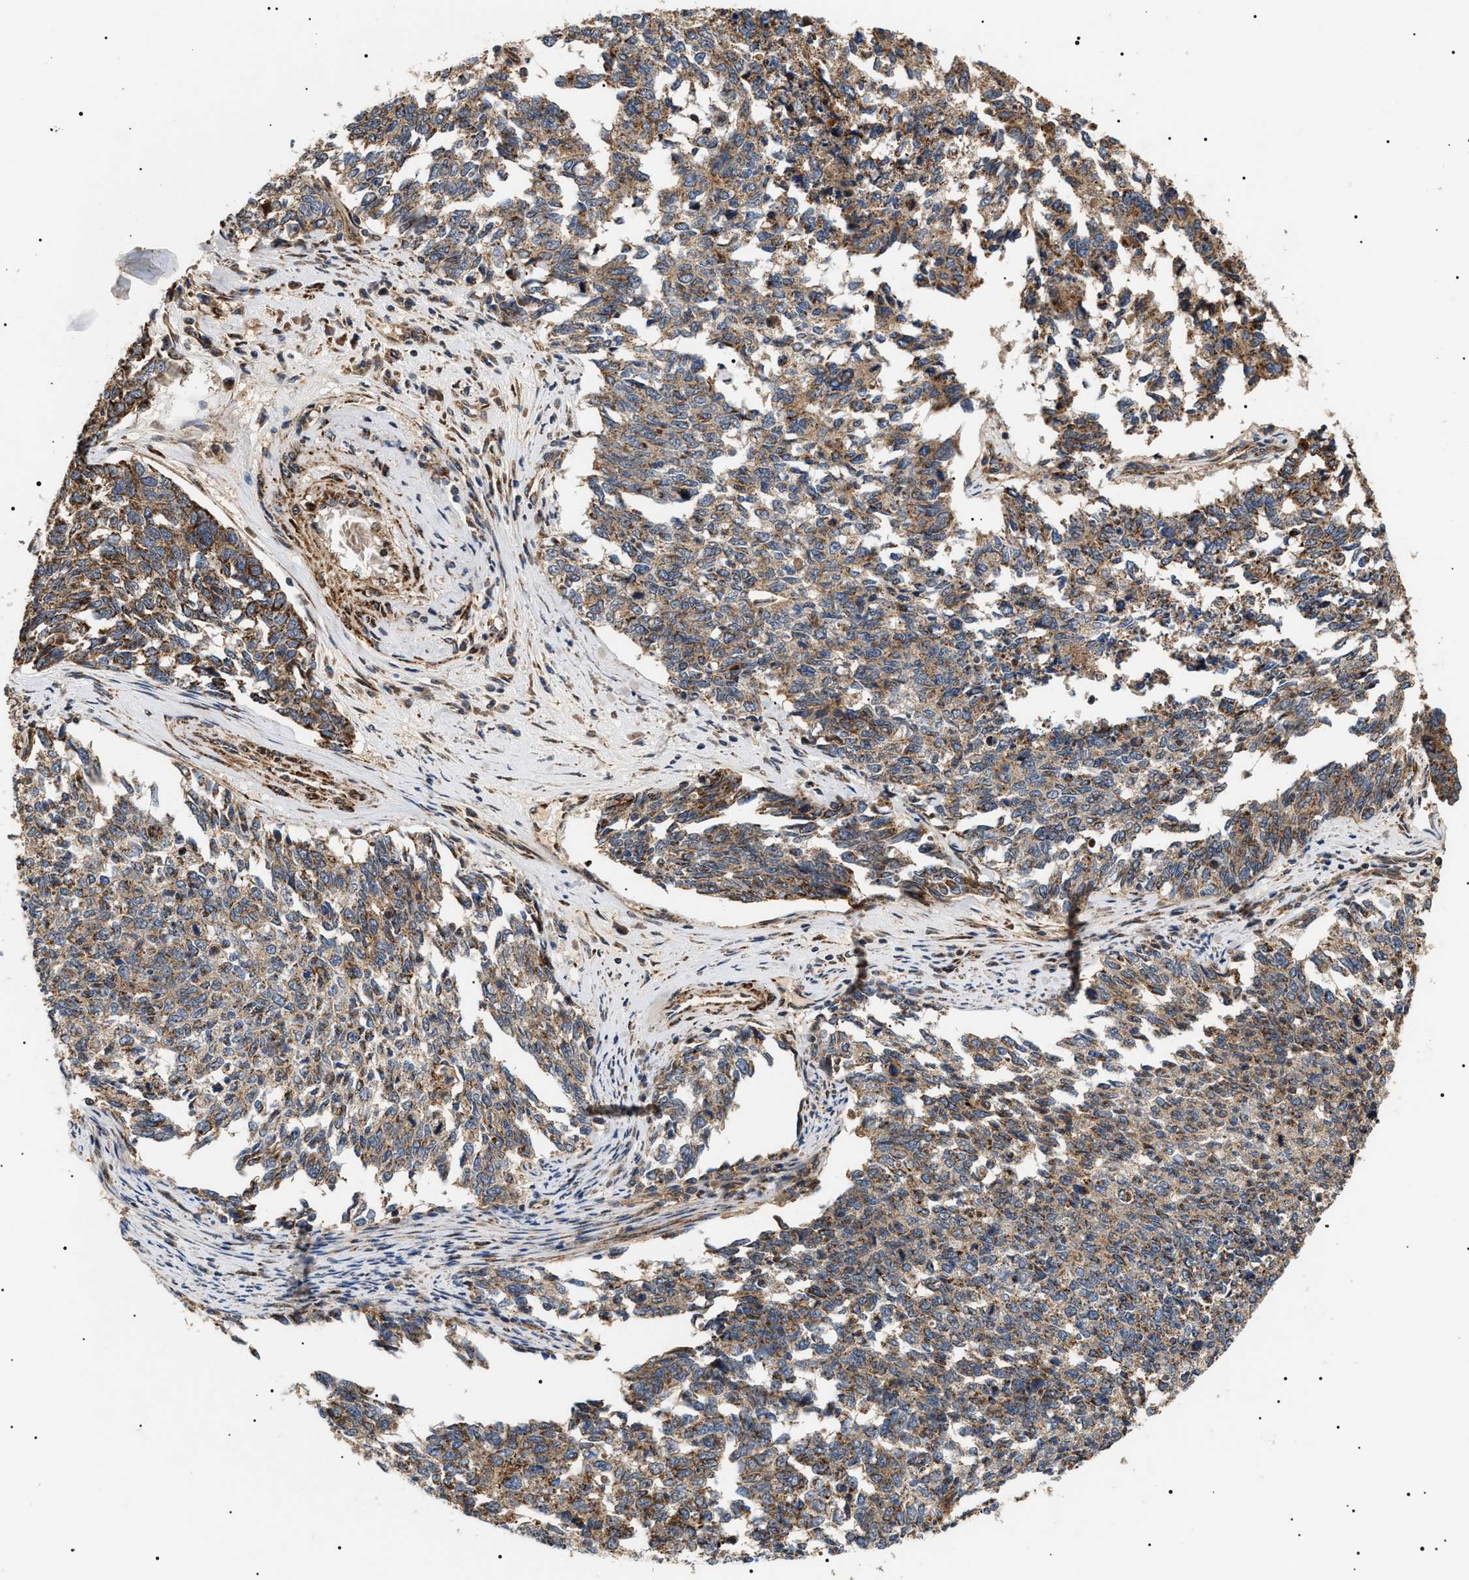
{"staining": {"intensity": "moderate", "quantity": ">75%", "location": "cytoplasmic/membranous"}, "tissue": "cervical cancer", "cell_type": "Tumor cells", "image_type": "cancer", "snomed": [{"axis": "morphology", "description": "Squamous cell carcinoma, NOS"}, {"axis": "topography", "description": "Cervix"}], "caption": "This micrograph displays immunohistochemistry staining of human squamous cell carcinoma (cervical), with medium moderate cytoplasmic/membranous expression in about >75% of tumor cells.", "gene": "ZBTB26", "patient": {"sex": "female", "age": 63}}